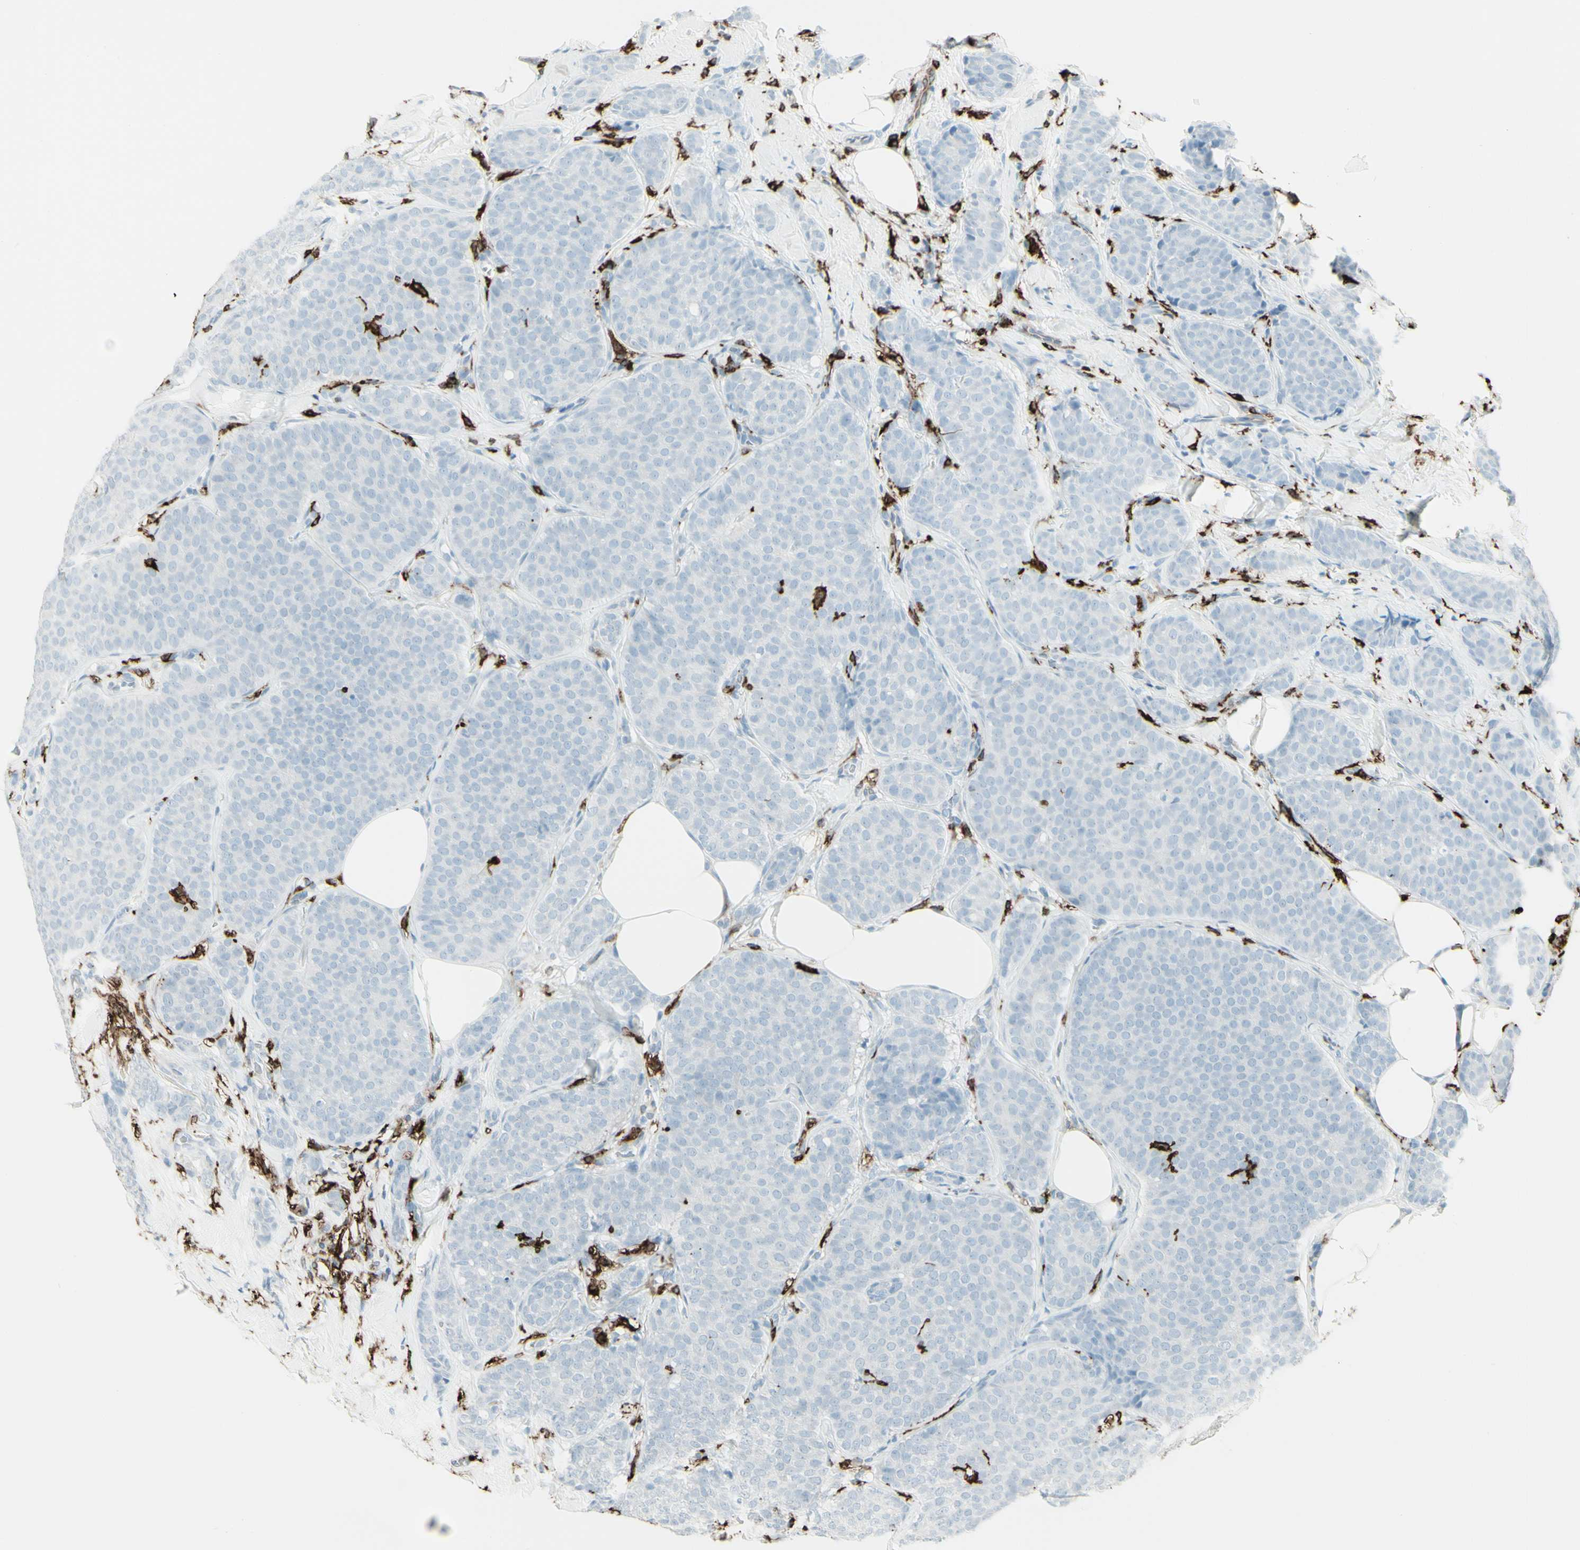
{"staining": {"intensity": "negative", "quantity": "none", "location": "none"}, "tissue": "breast cancer", "cell_type": "Tumor cells", "image_type": "cancer", "snomed": [{"axis": "morphology", "description": "Lobular carcinoma"}, {"axis": "topography", "description": "Skin"}, {"axis": "topography", "description": "Breast"}], "caption": "An IHC photomicrograph of breast cancer (lobular carcinoma) is shown. There is no staining in tumor cells of breast cancer (lobular carcinoma).", "gene": "HLA-DPB1", "patient": {"sex": "female", "age": 46}}